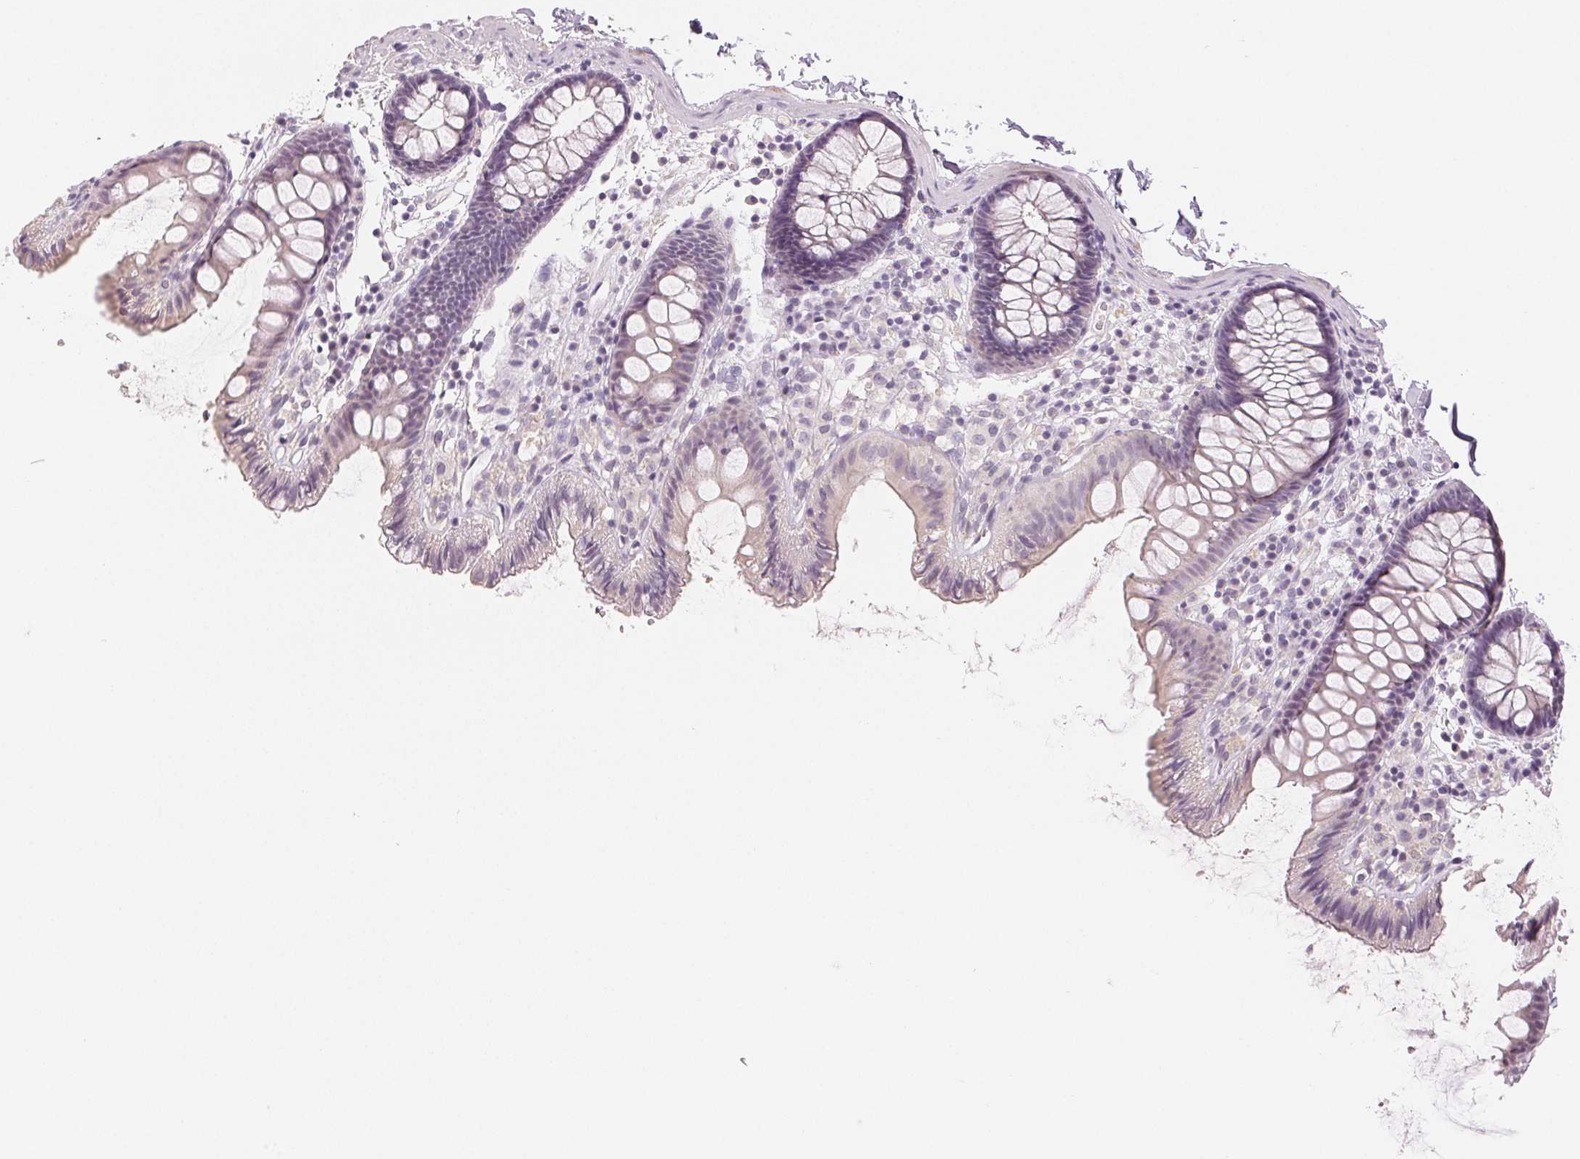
{"staining": {"intensity": "negative", "quantity": "none", "location": "none"}, "tissue": "colon", "cell_type": "Endothelial cells", "image_type": "normal", "snomed": [{"axis": "morphology", "description": "Normal tissue, NOS"}, {"axis": "topography", "description": "Colon"}], "caption": "An IHC image of benign colon is shown. There is no staining in endothelial cells of colon.", "gene": "MAP1LC3A", "patient": {"sex": "male", "age": 84}}